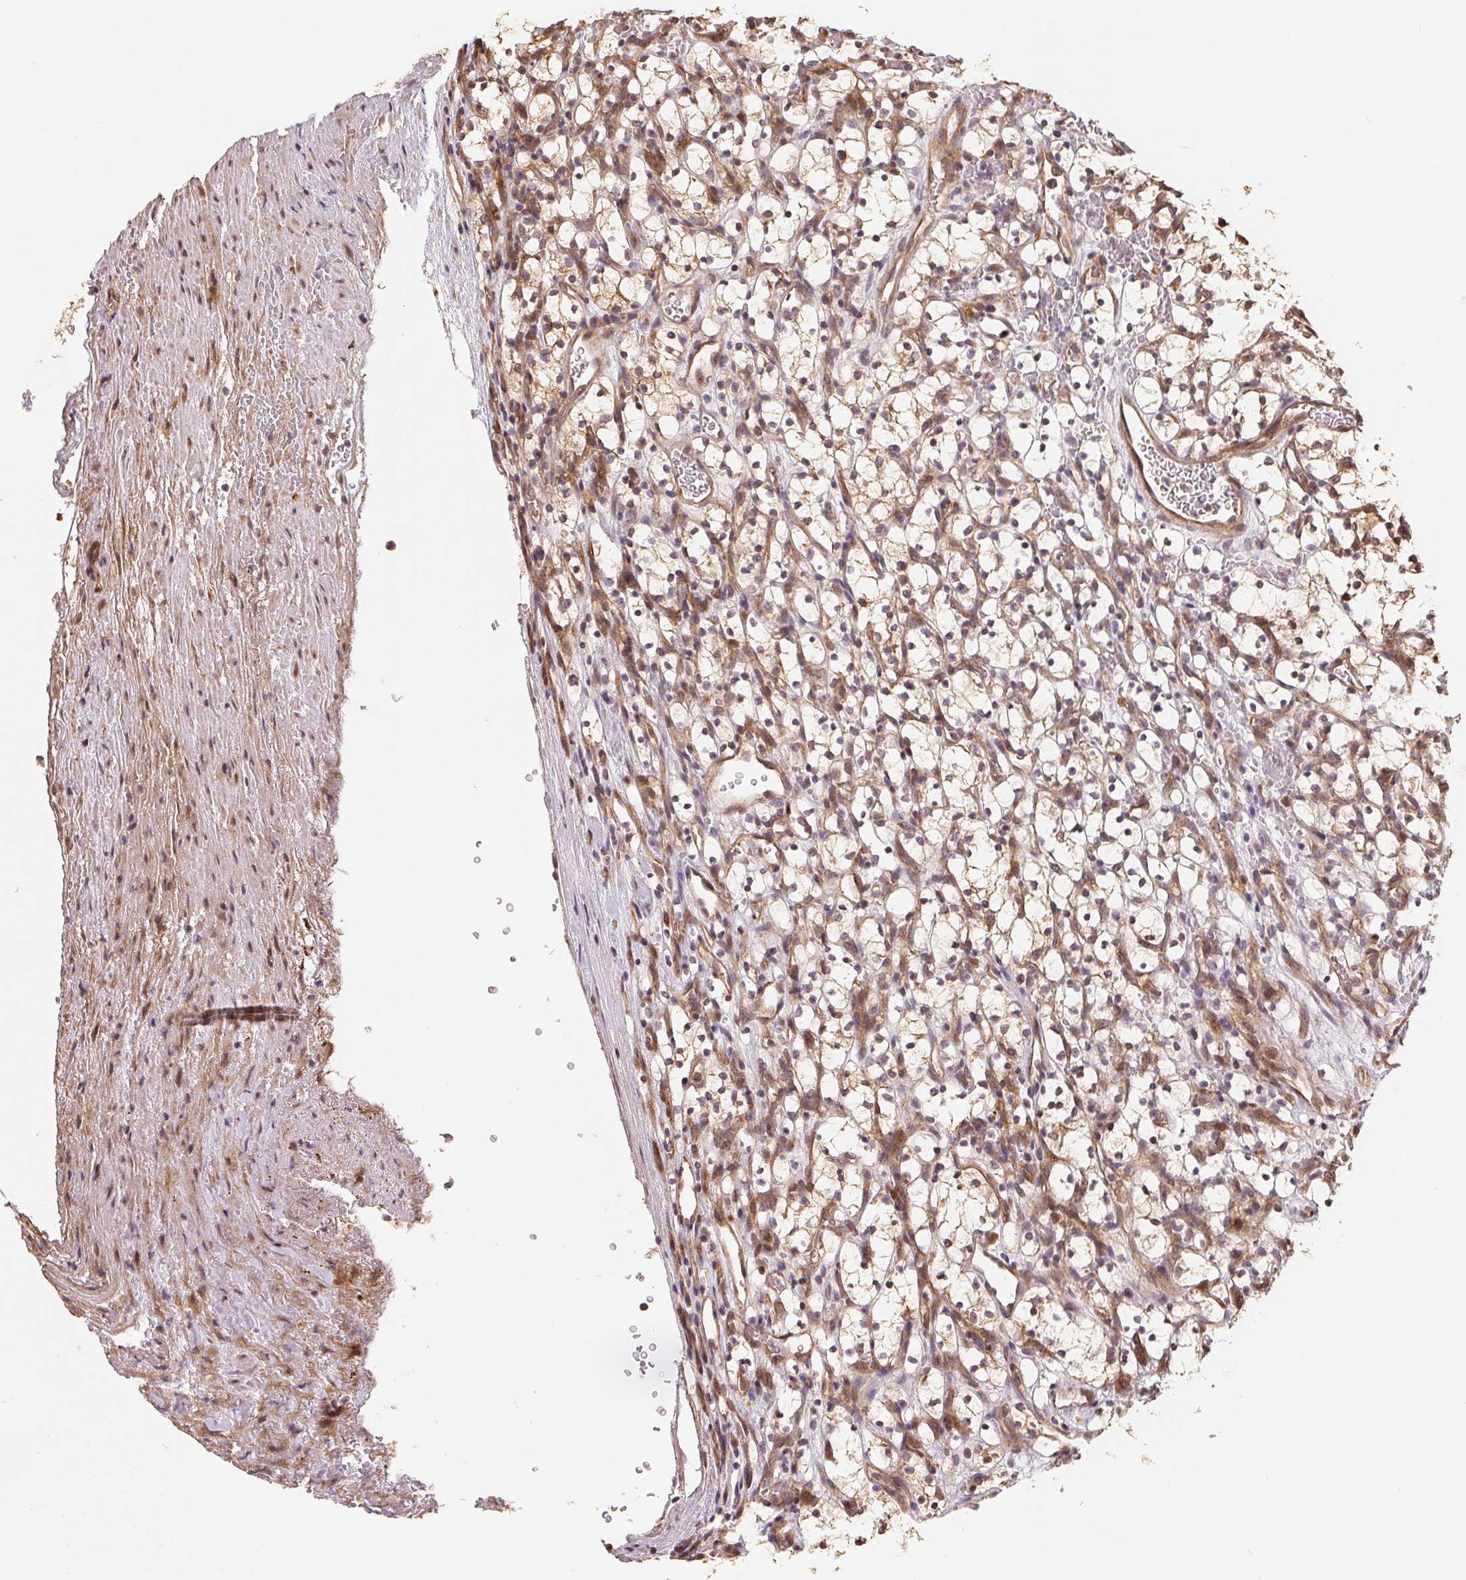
{"staining": {"intensity": "weak", "quantity": "25%-75%", "location": "cytoplasmic/membranous"}, "tissue": "renal cancer", "cell_type": "Tumor cells", "image_type": "cancer", "snomed": [{"axis": "morphology", "description": "Adenocarcinoma, NOS"}, {"axis": "topography", "description": "Kidney"}], "caption": "A histopathology image showing weak cytoplasmic/membranous staining in about 25%-75% of tumor cells in renal adenocarcinoma, as visualized by brown immunohistochemical staining.", "gene": "TMEM222", "patient": {"sex": "female", "age": 69}}